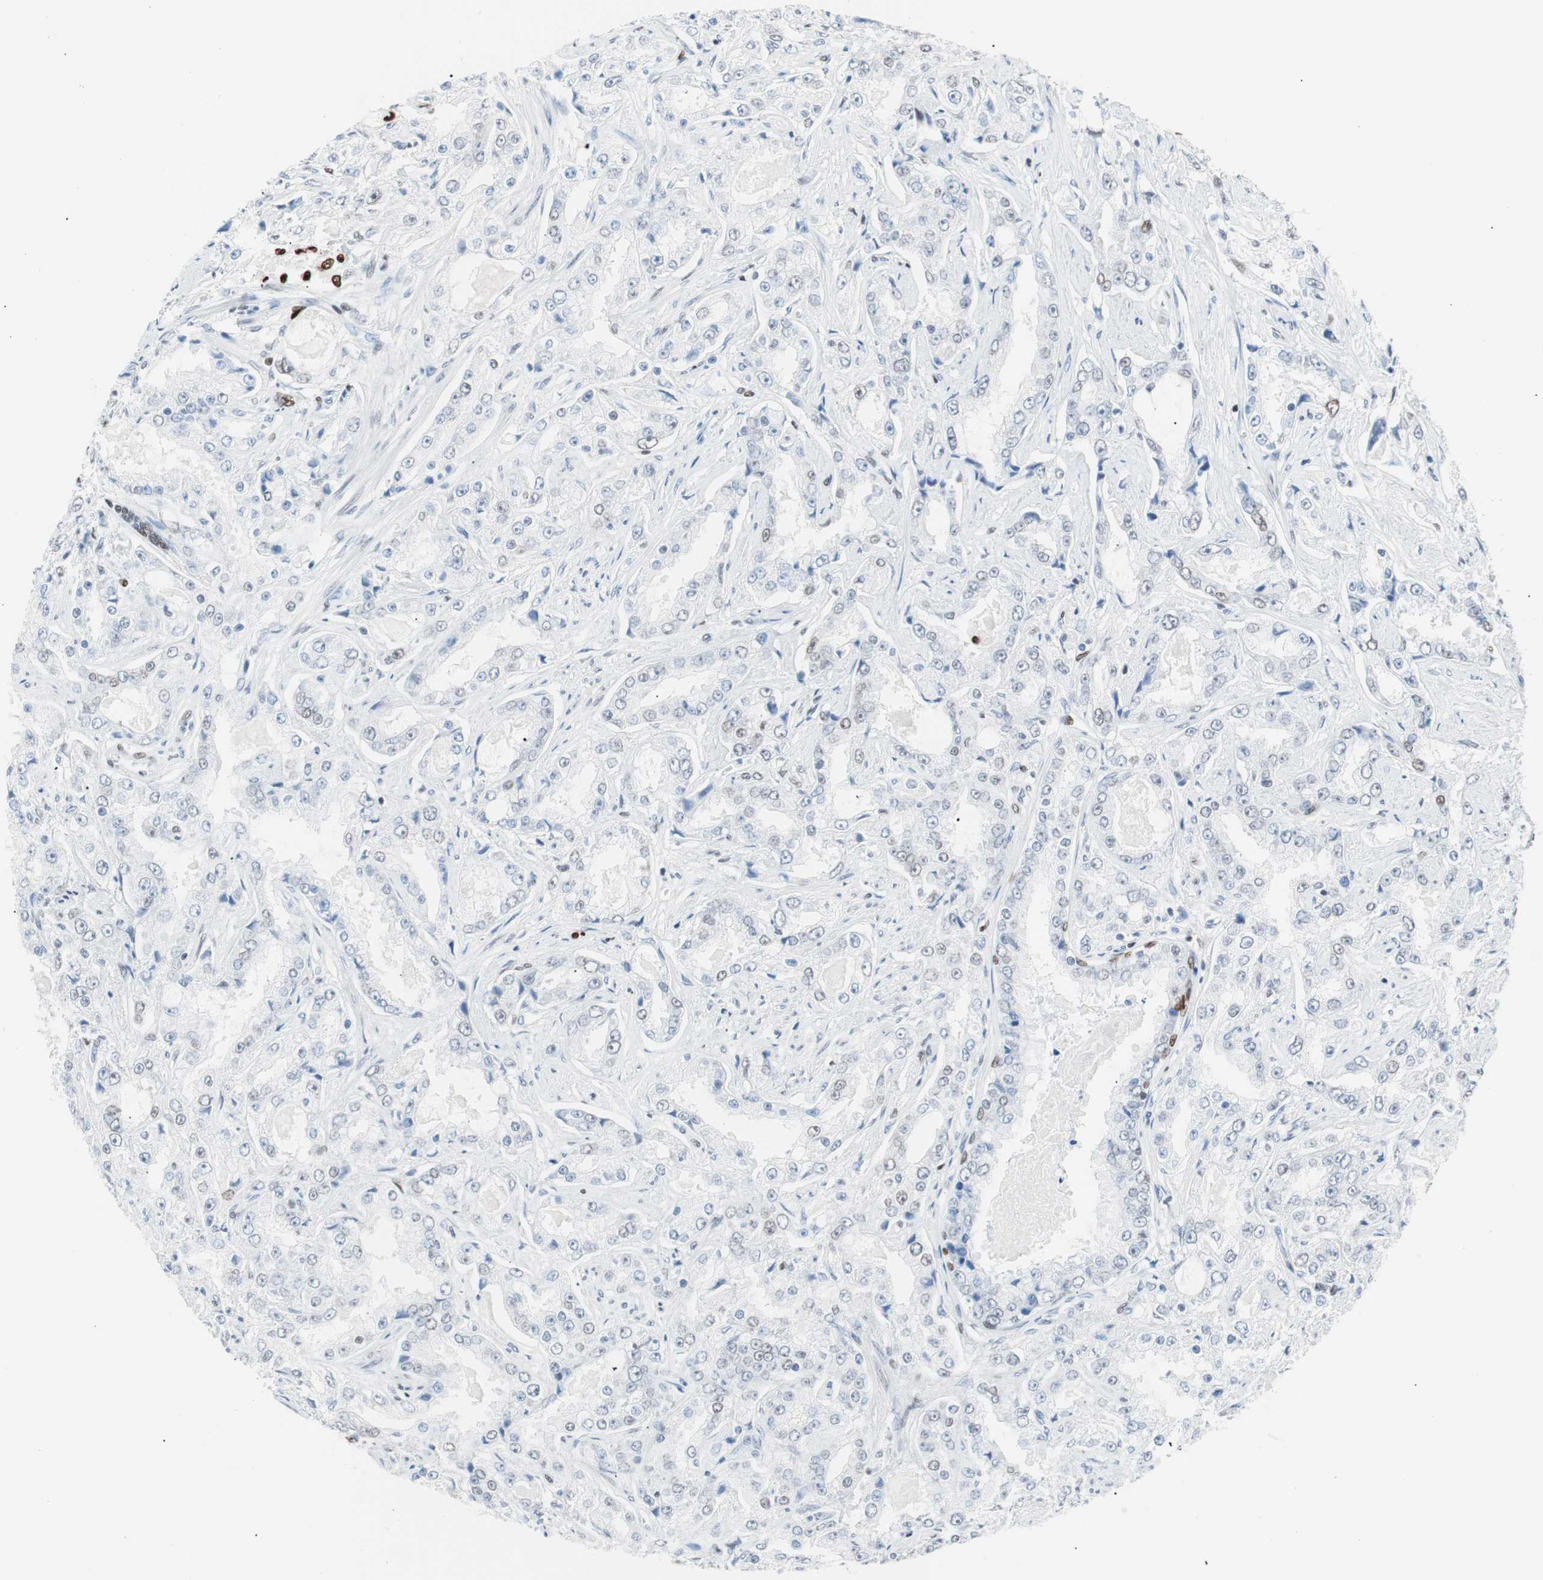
{"staining": {"intensity": "weak", "quantity": "<25%", "location": "nuclear"}, "tissue": "prostate cancer", "cell_type": "Tumor cells", "image_type": "cancer", "snomed": [{"axis": "morphology", "description": "Adenocarcinoma, High grade"}, {"axis": "topography", "description": "Prostate"}], "caption": "Tumor cells show no significant protein staining in prostate cancer.", "gene": "CEBPB", "patient": {"sex": "male", "age": 73}}